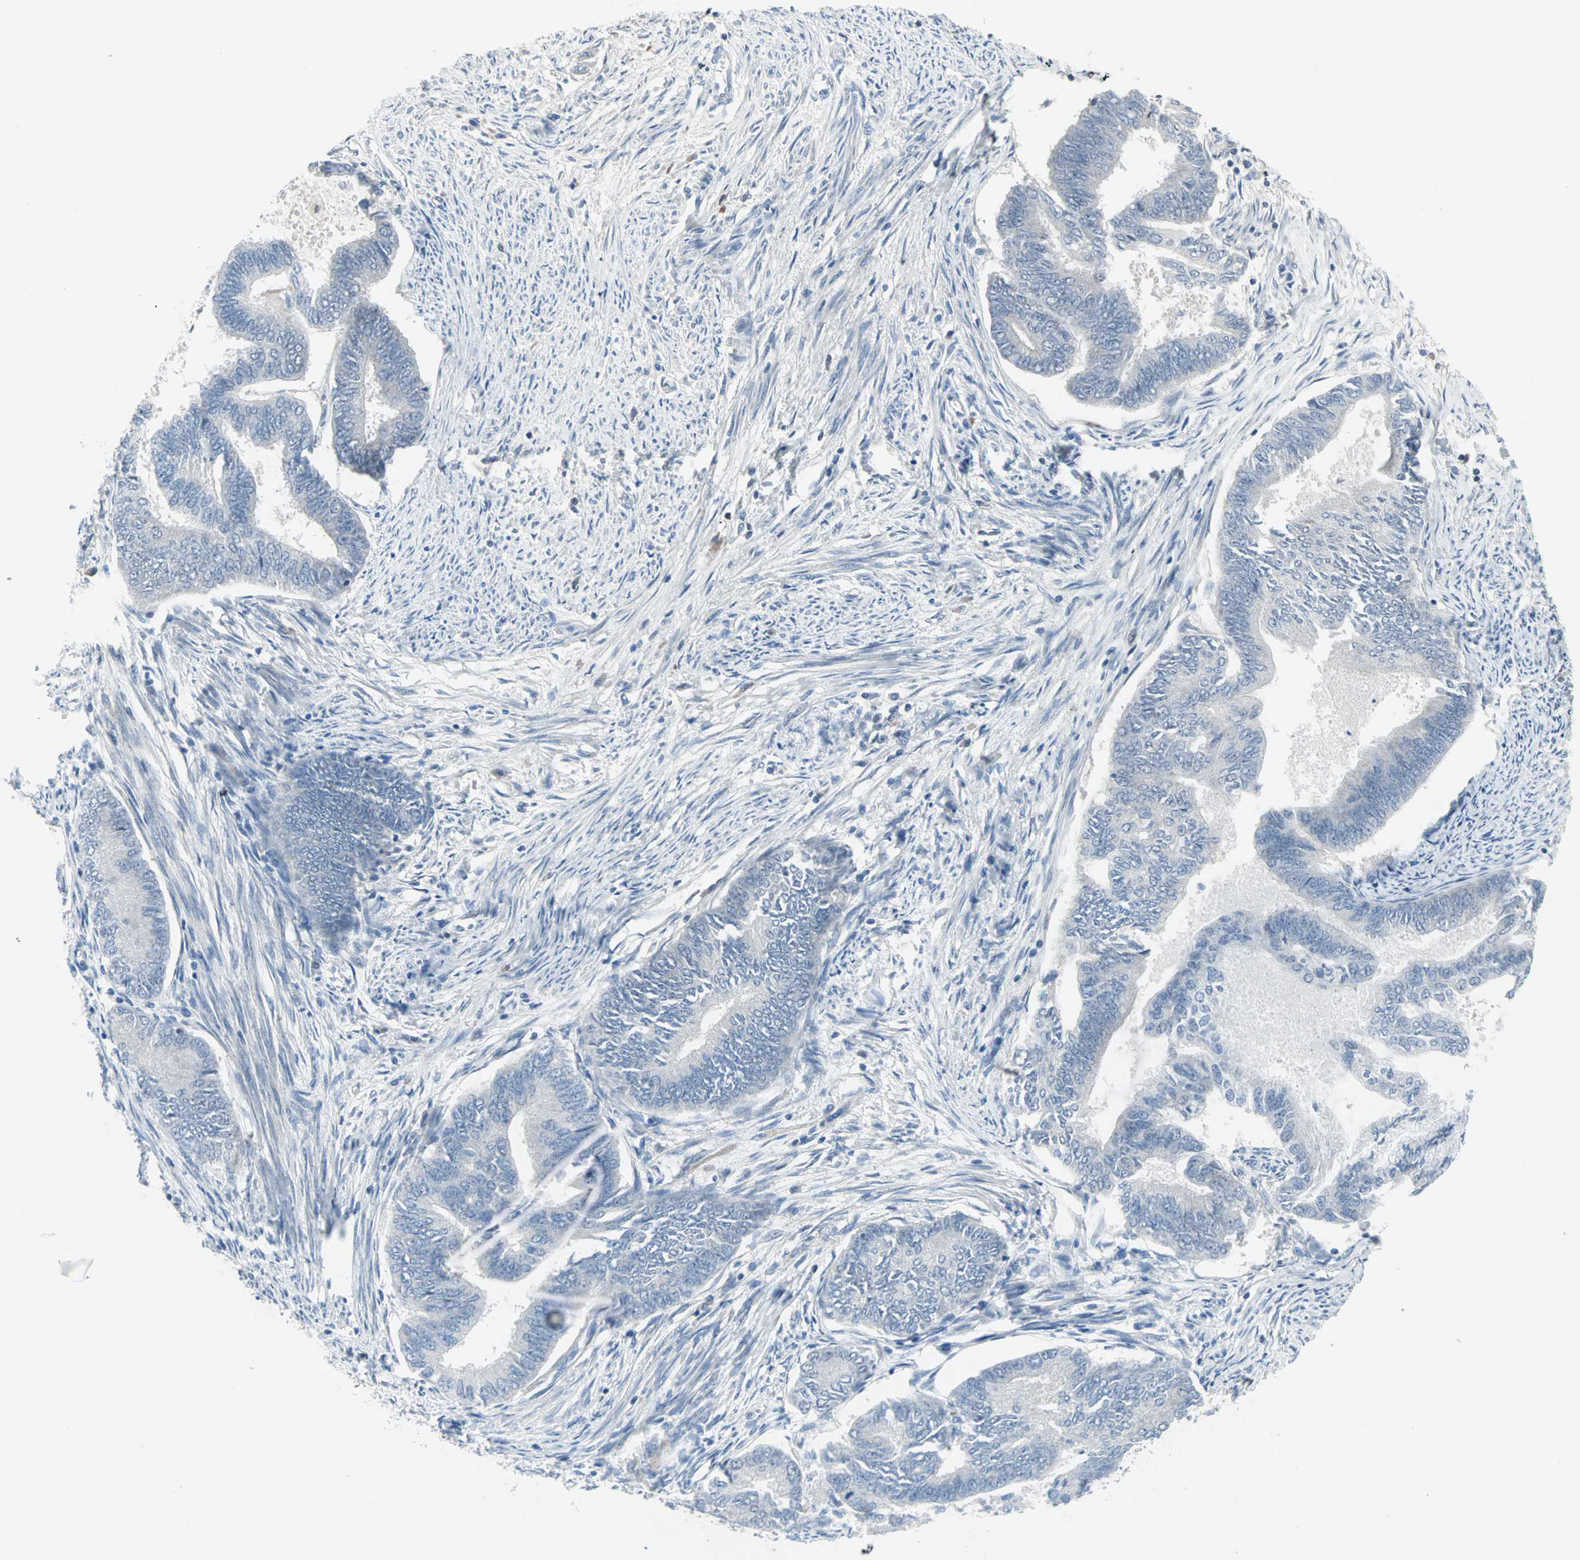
{"staining": {"intensity": "negative", "quantity": "none", "location": "none"}, "tissue": "endometrial cancer", "cell_type": "Tumor cells", "image_type": "cancer", "snomed": [{"axis": "morphology", "description": "Adenocarcinoma, NOS"}, {"axis": "topography", "description": "Endometrium"}], "caption": "Immunohistochemistry histopathology image of human adenocarcinoma (endometrial) stained for a protein (brown), which reveals no staining in tumor cells.", "gene": "CASP3", "patient": {"sex": "female", "age": 86}}